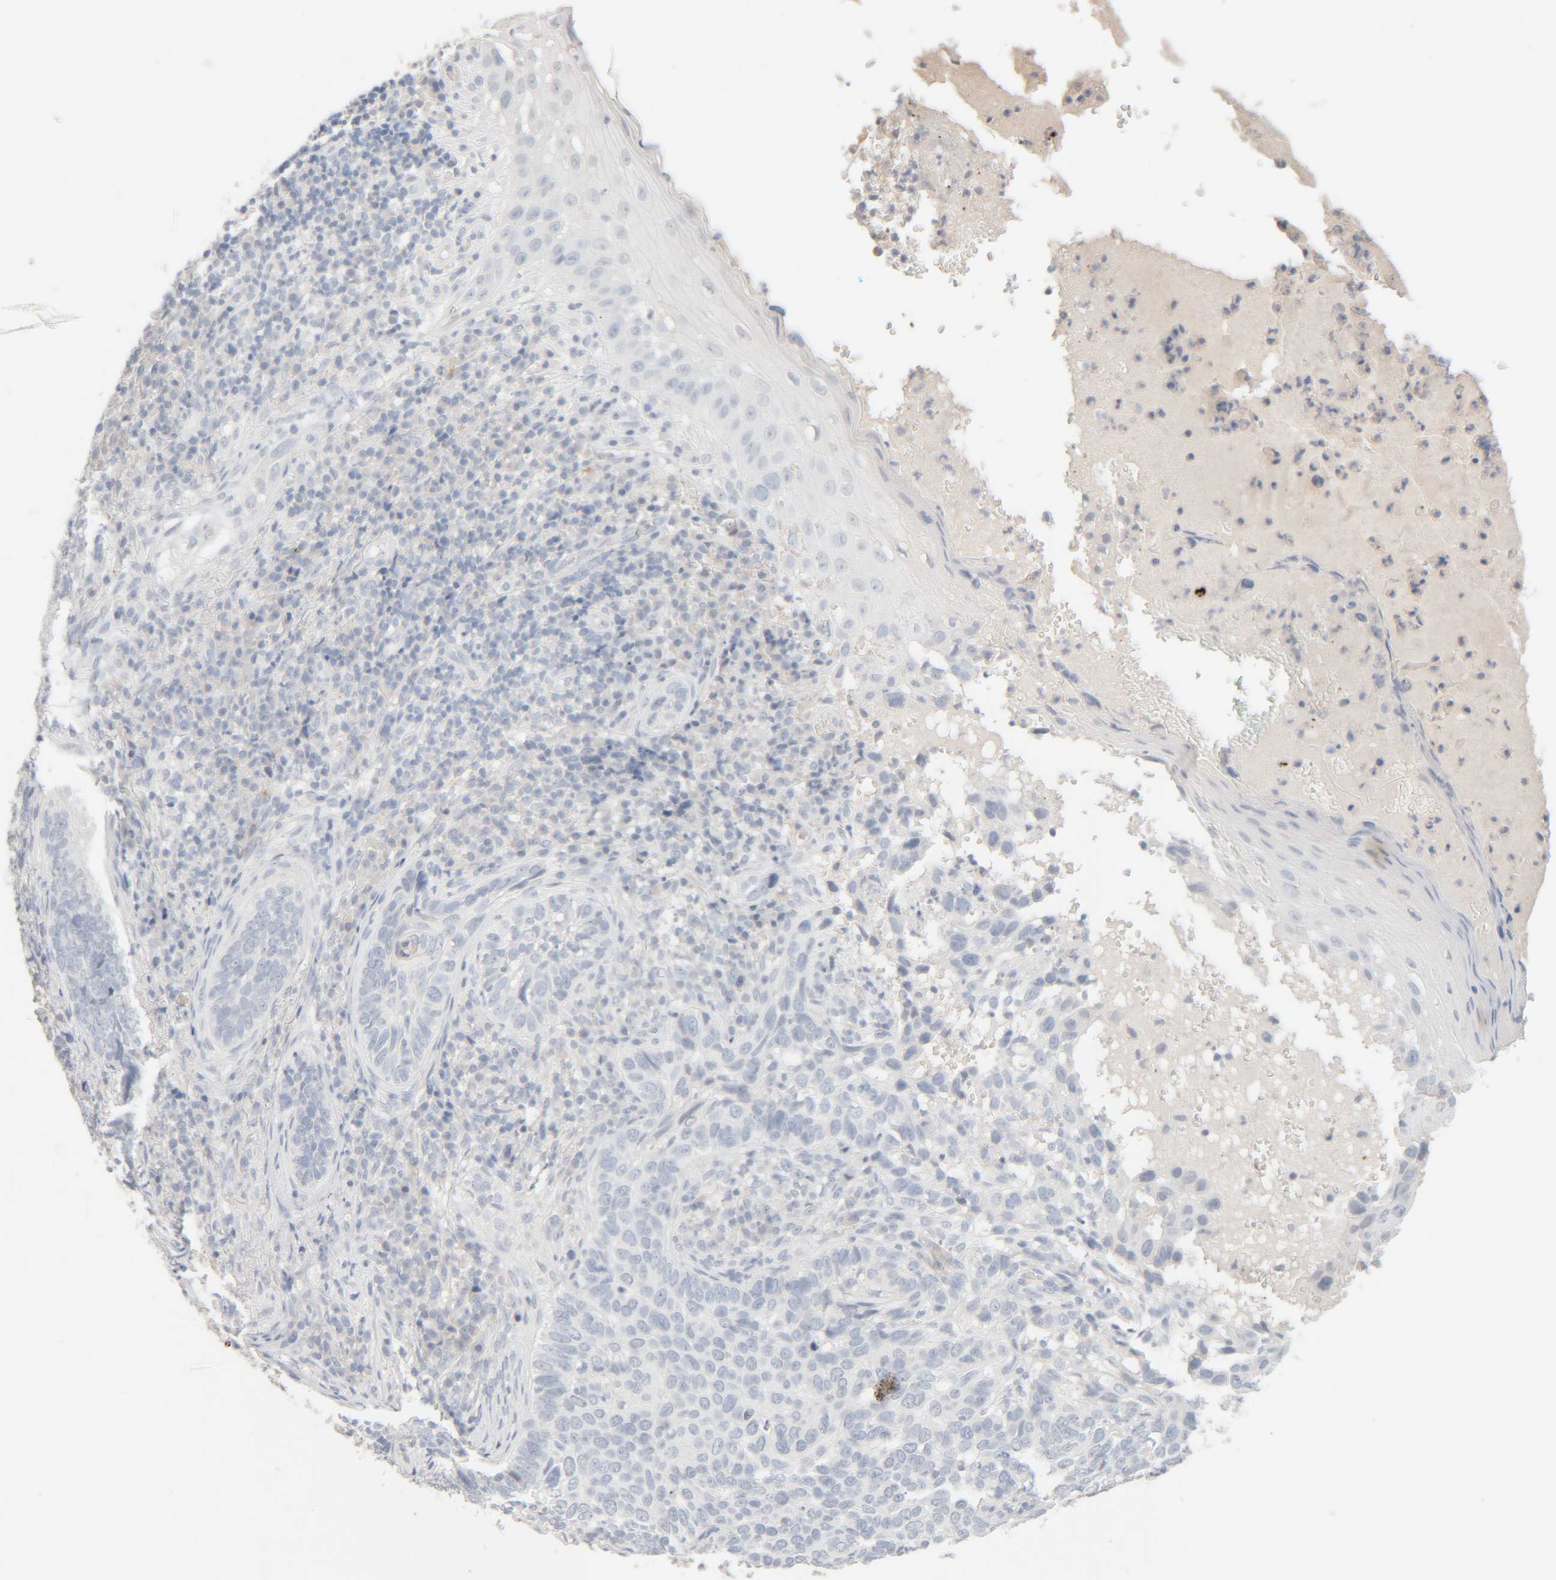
{"staining": {"intensity": "negative", "quantity": "none", "location": "none"}, "tissue": "skin cancer", "cell_type": "Tumor cells", "image_type": "cancer", "snomed": [{"axis": "morphology", "description": "Basal cell carcinoma"}, {"axis": "topography", "description": "Skin"}], "caption": "Protein analysis of skin basal cell carcinoma reveals no significant positivity in tumor cells.", "gene": "RIDA", "patient": {"sex": "female", "age": 89}}